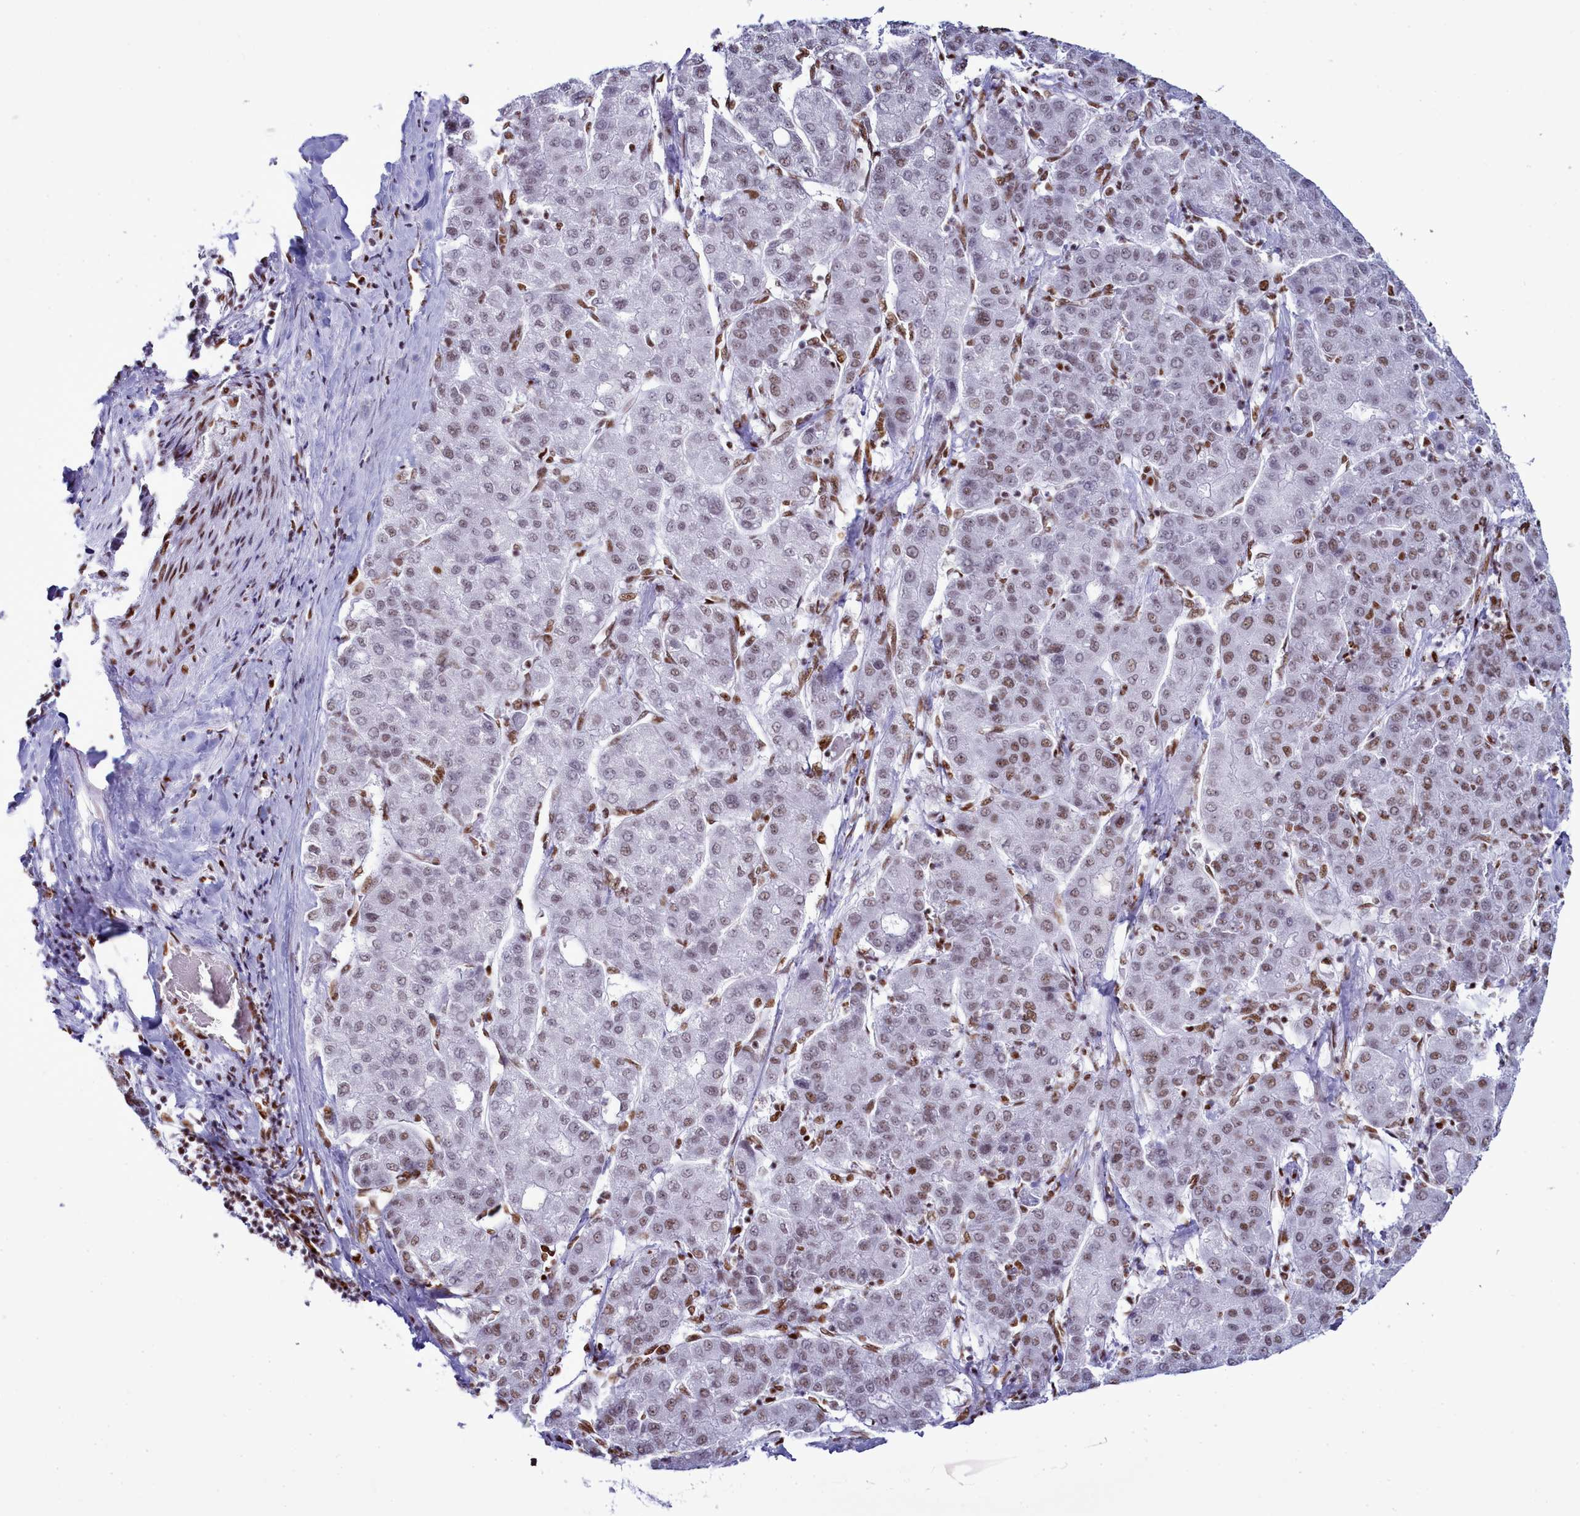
{"staining": {"intensity": "weak", "quantity": "25%-75%", "location": "nuclear"}, "tissue": "liver cancer", "cell_type": "Tumor cells", "image_type": "cancer", "snomed": [{"axis": "morphology", "description": "Carcinoma, Hepatocellular, NOS"}, {"axis": "topography", "description": "Liver"}], "caption": "The micrograph exhibits a brown stain indicating the presence of a protein in the nuclear of tumor cells in liver cancer.", "gene": "RALY", "patient": {"sex": "male", "age": 65}}